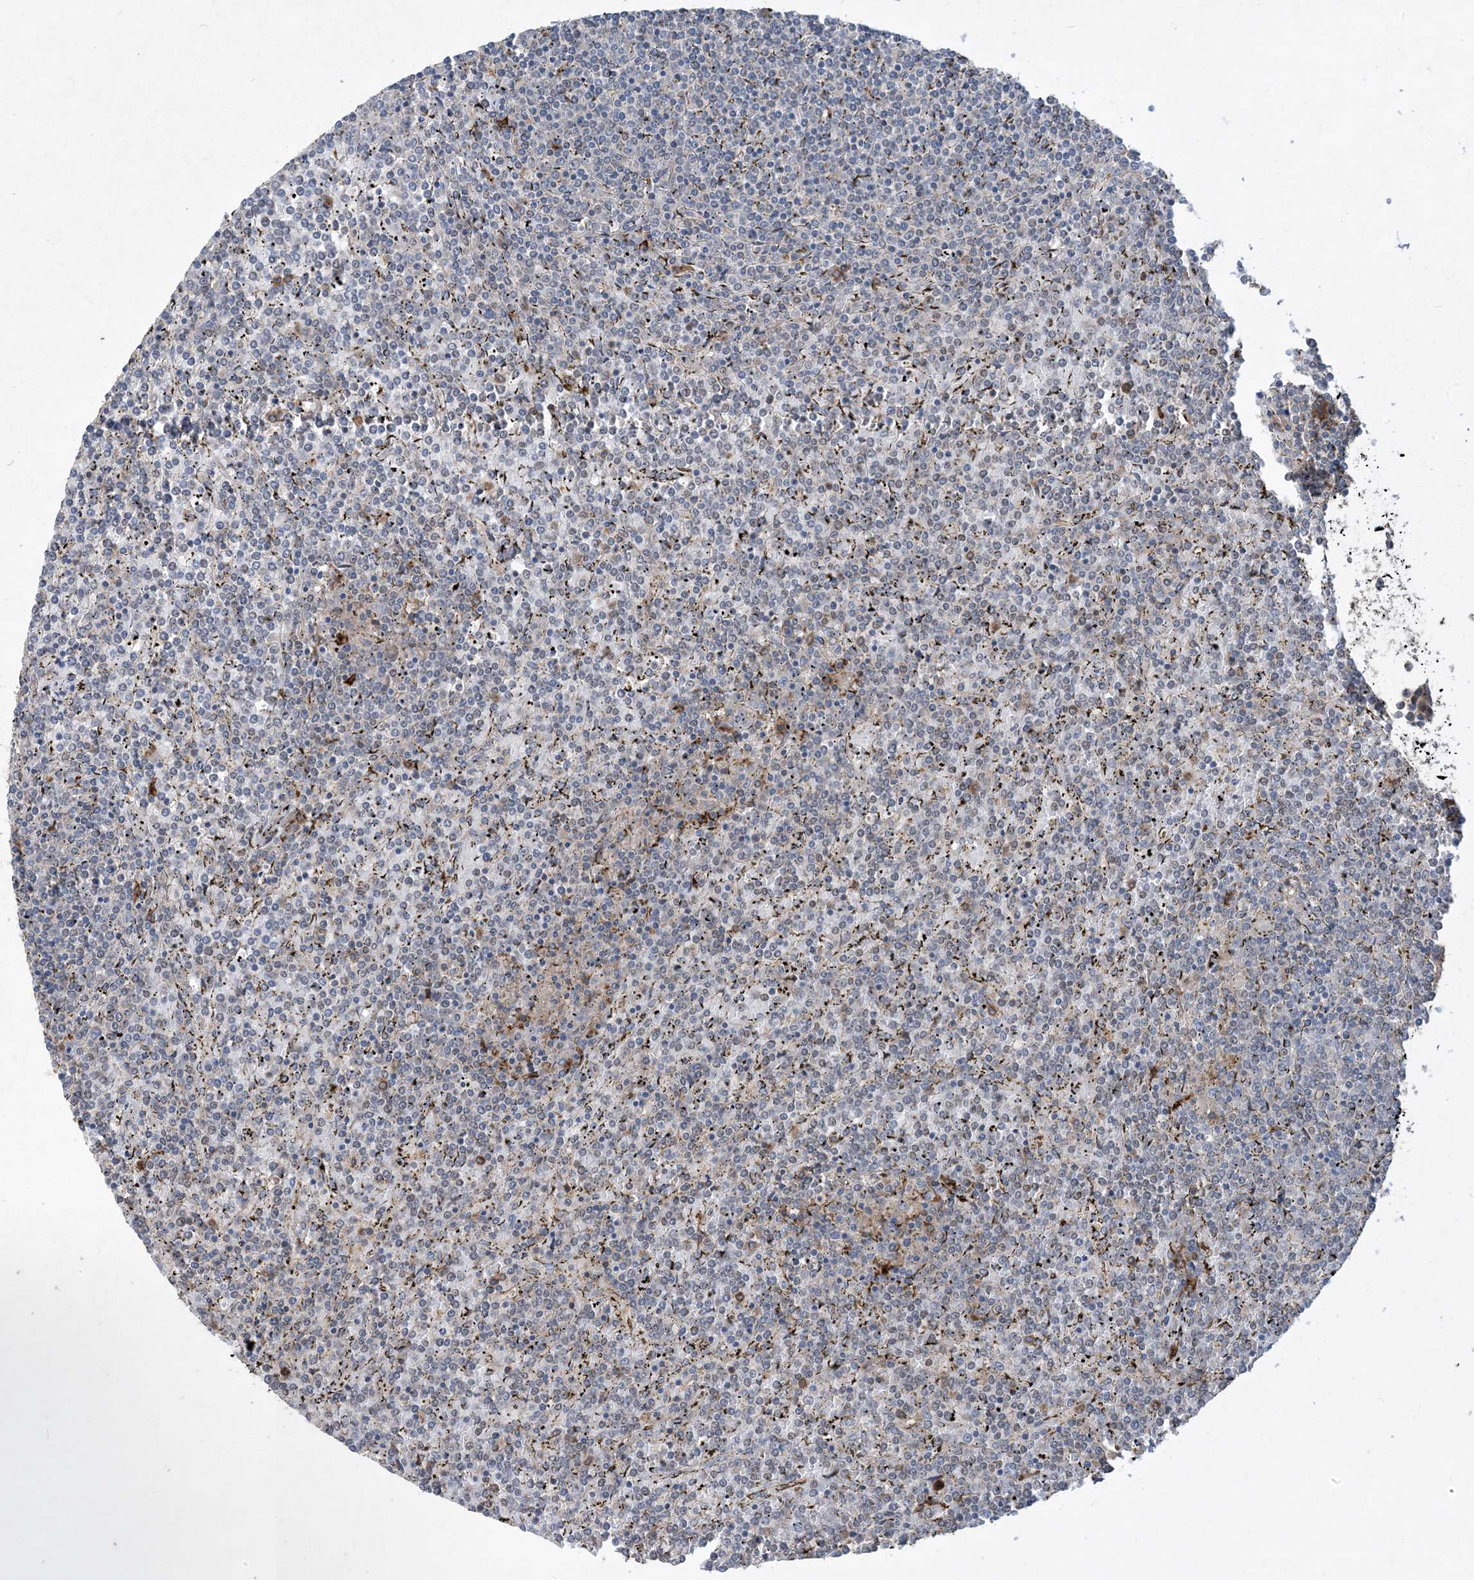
{"staining": {"intensity": "negative", "quantity": "none", "location": "none"}, "tissue": "lymphoma", "cell_type": "Tumor cells", "image_type": "cancer", "snomed": [{"axis": "morphology", "description": "Malignant lymphoma, non-Hodgkin's type, Low grade"}, {"axis": "topography", "description": "Spleen"}], "caption": "Tumor cells are negative for protein expression in human lymphoma.", "gene": "MASP2", "patient": {"sex": "female", "age": 19}}